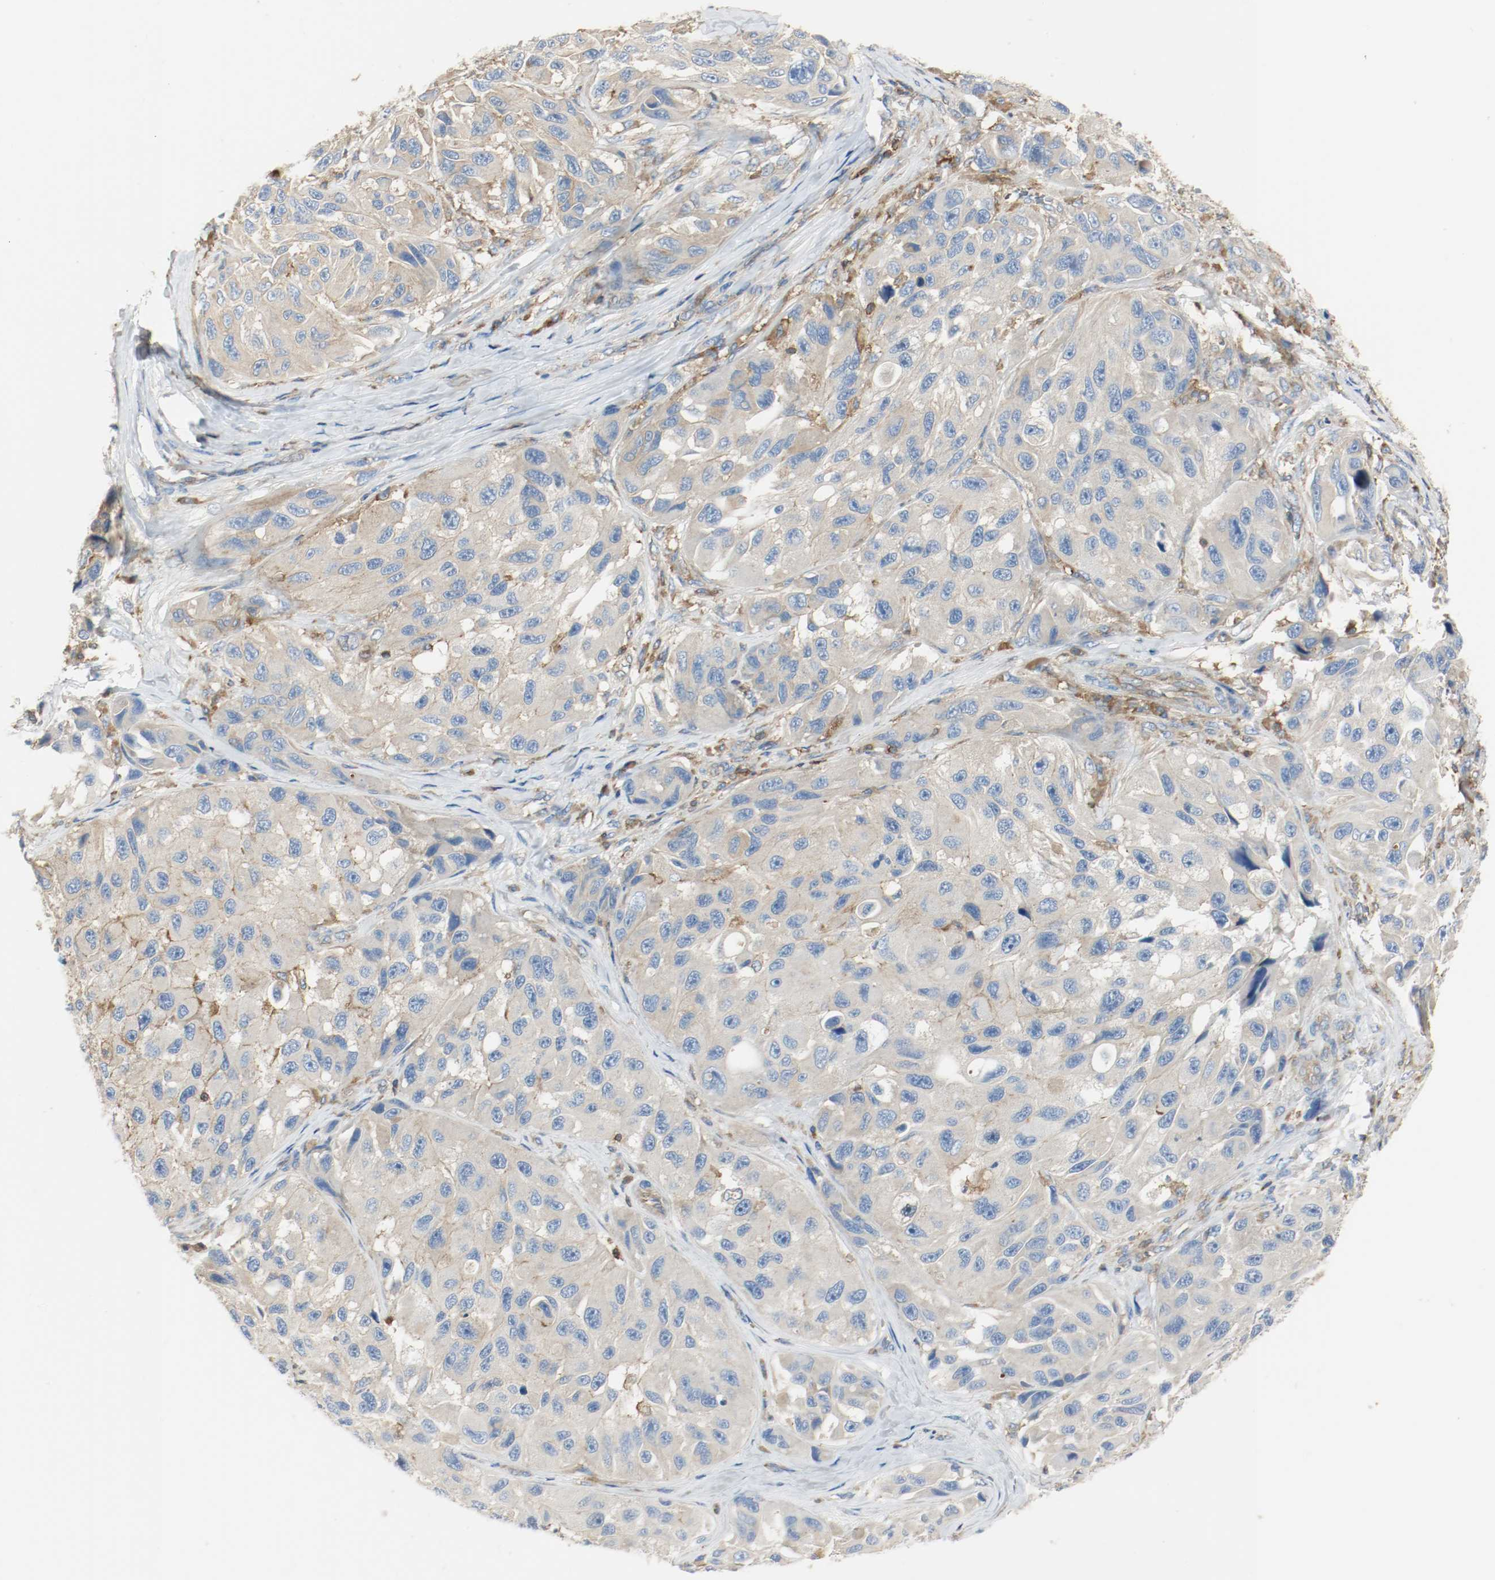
{"staining": {"intensity": "moderate", "quantity": ">75%", "location": "cytoplasmic/membranous"}, "tissue": "melanoma", "cell_type": "Tumor cells", "image_type": "cancer", "snomed": [{"axis": "morphology", "description": "Malignant melanoma, NOS"}, {"axis": "topography", "description": "Skin"}], "caption": "This is a photomicrograph of immunohistochemistry staining of melanoma, which shows moderate positivity in the cytoplasmic/membranous of tumor cells.", "gene": "ARPC1B", "patient": {"sex": "female", "age": 73}}